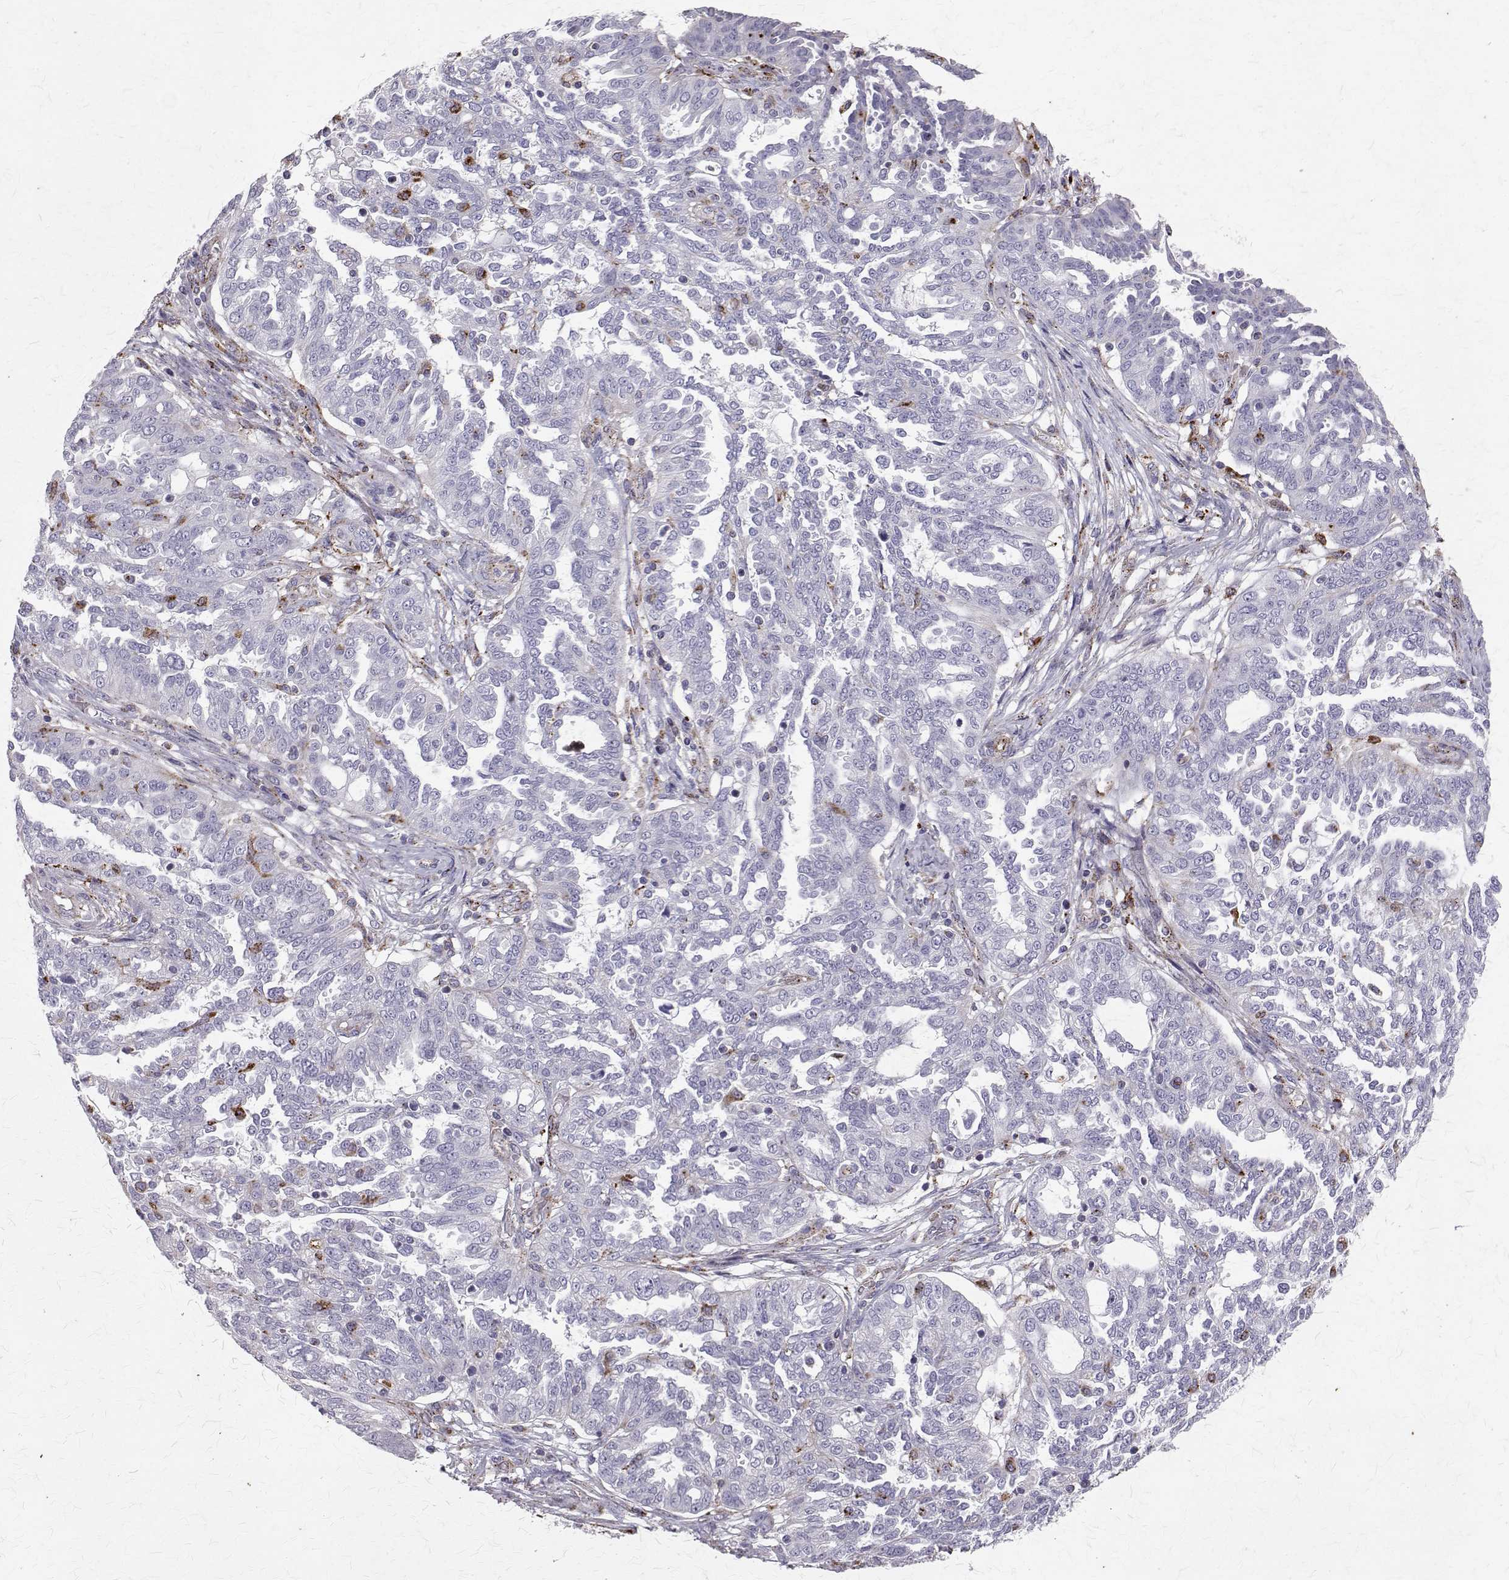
{"staining": {"intensity": "negative", "quantity": "none", "location": "none"}, "tissue": "ovarian cancer", "cell_type": "Tumor cells", "image_type": "cancer", "snomed": [{"axis": "morphology", "description": "Cystadenocarcinoma, serous, NOS"}, {"axis": "topography", "description": "Ovary"}], "caption": "Histopathology image shows no significant protein expression in tumor cells of ovarian cancer. (DAB IHC with hematoxylin counter stain).", "gene": "TPP1", "patient": {"sex": "female", "age": 67}}